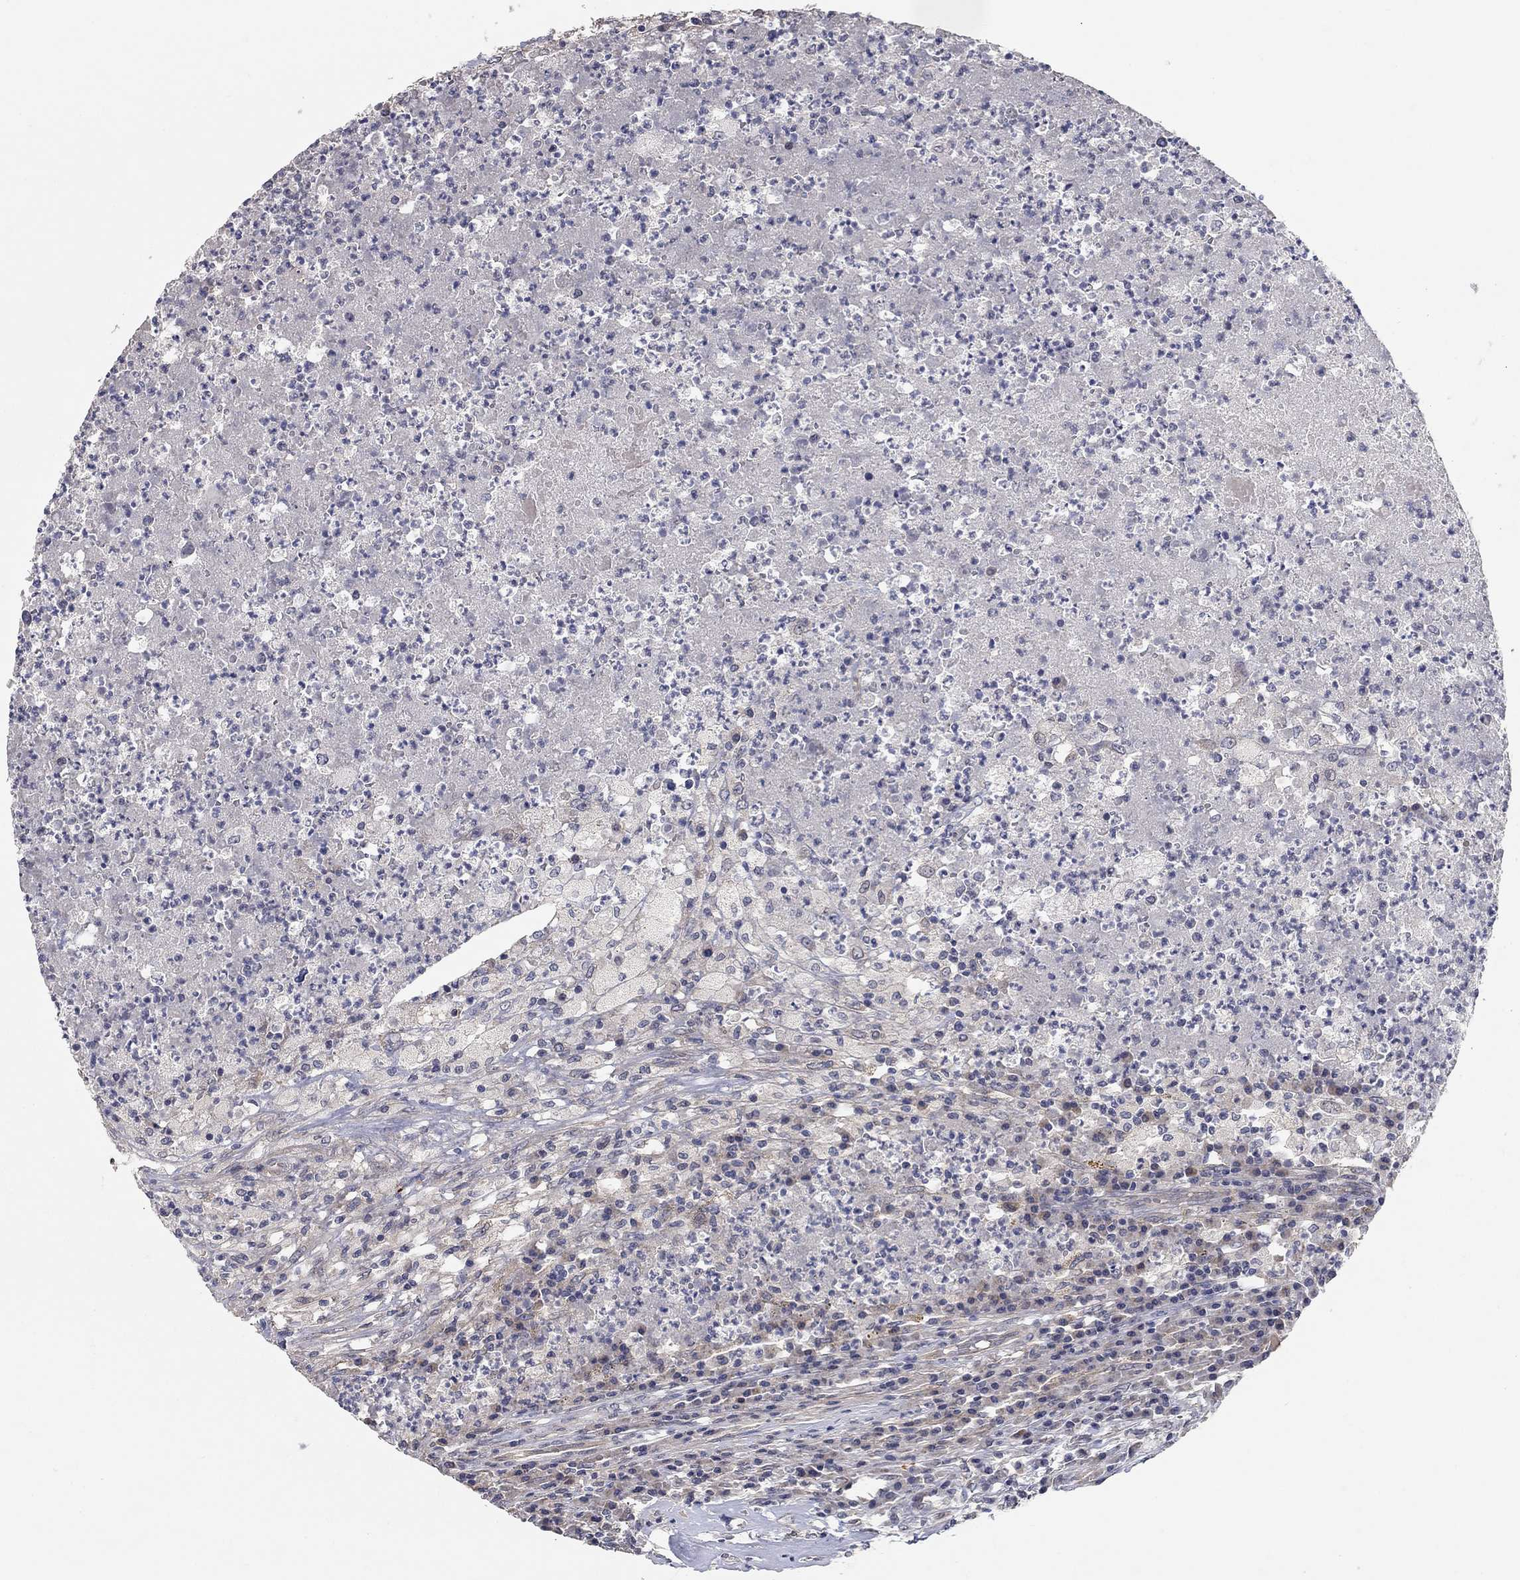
{"staining": {"intensity": "negative", "quantity": "none", "location": "none"}, "tissue": "testis cancer", "cell_type": "Tumor cells", "image_type": "cancer", "snomed": [{"axis": "morphology", "description": "Necrosis, NOS"}, {"axis": "morphology", "description": "Carcinoma, Embryonal, NOS"}, {"axis": "topography", "description": "Testis"}], "caption": "Immunohistochemistry (IHC) of embryonal carcinoma (testis) displays no expression in tumor cells. (Immunohistochemistry (IHC), brightfield microscopy, high magnification).", "gene": "WASF3", "patient": {"sex": "male", "age": 19}}